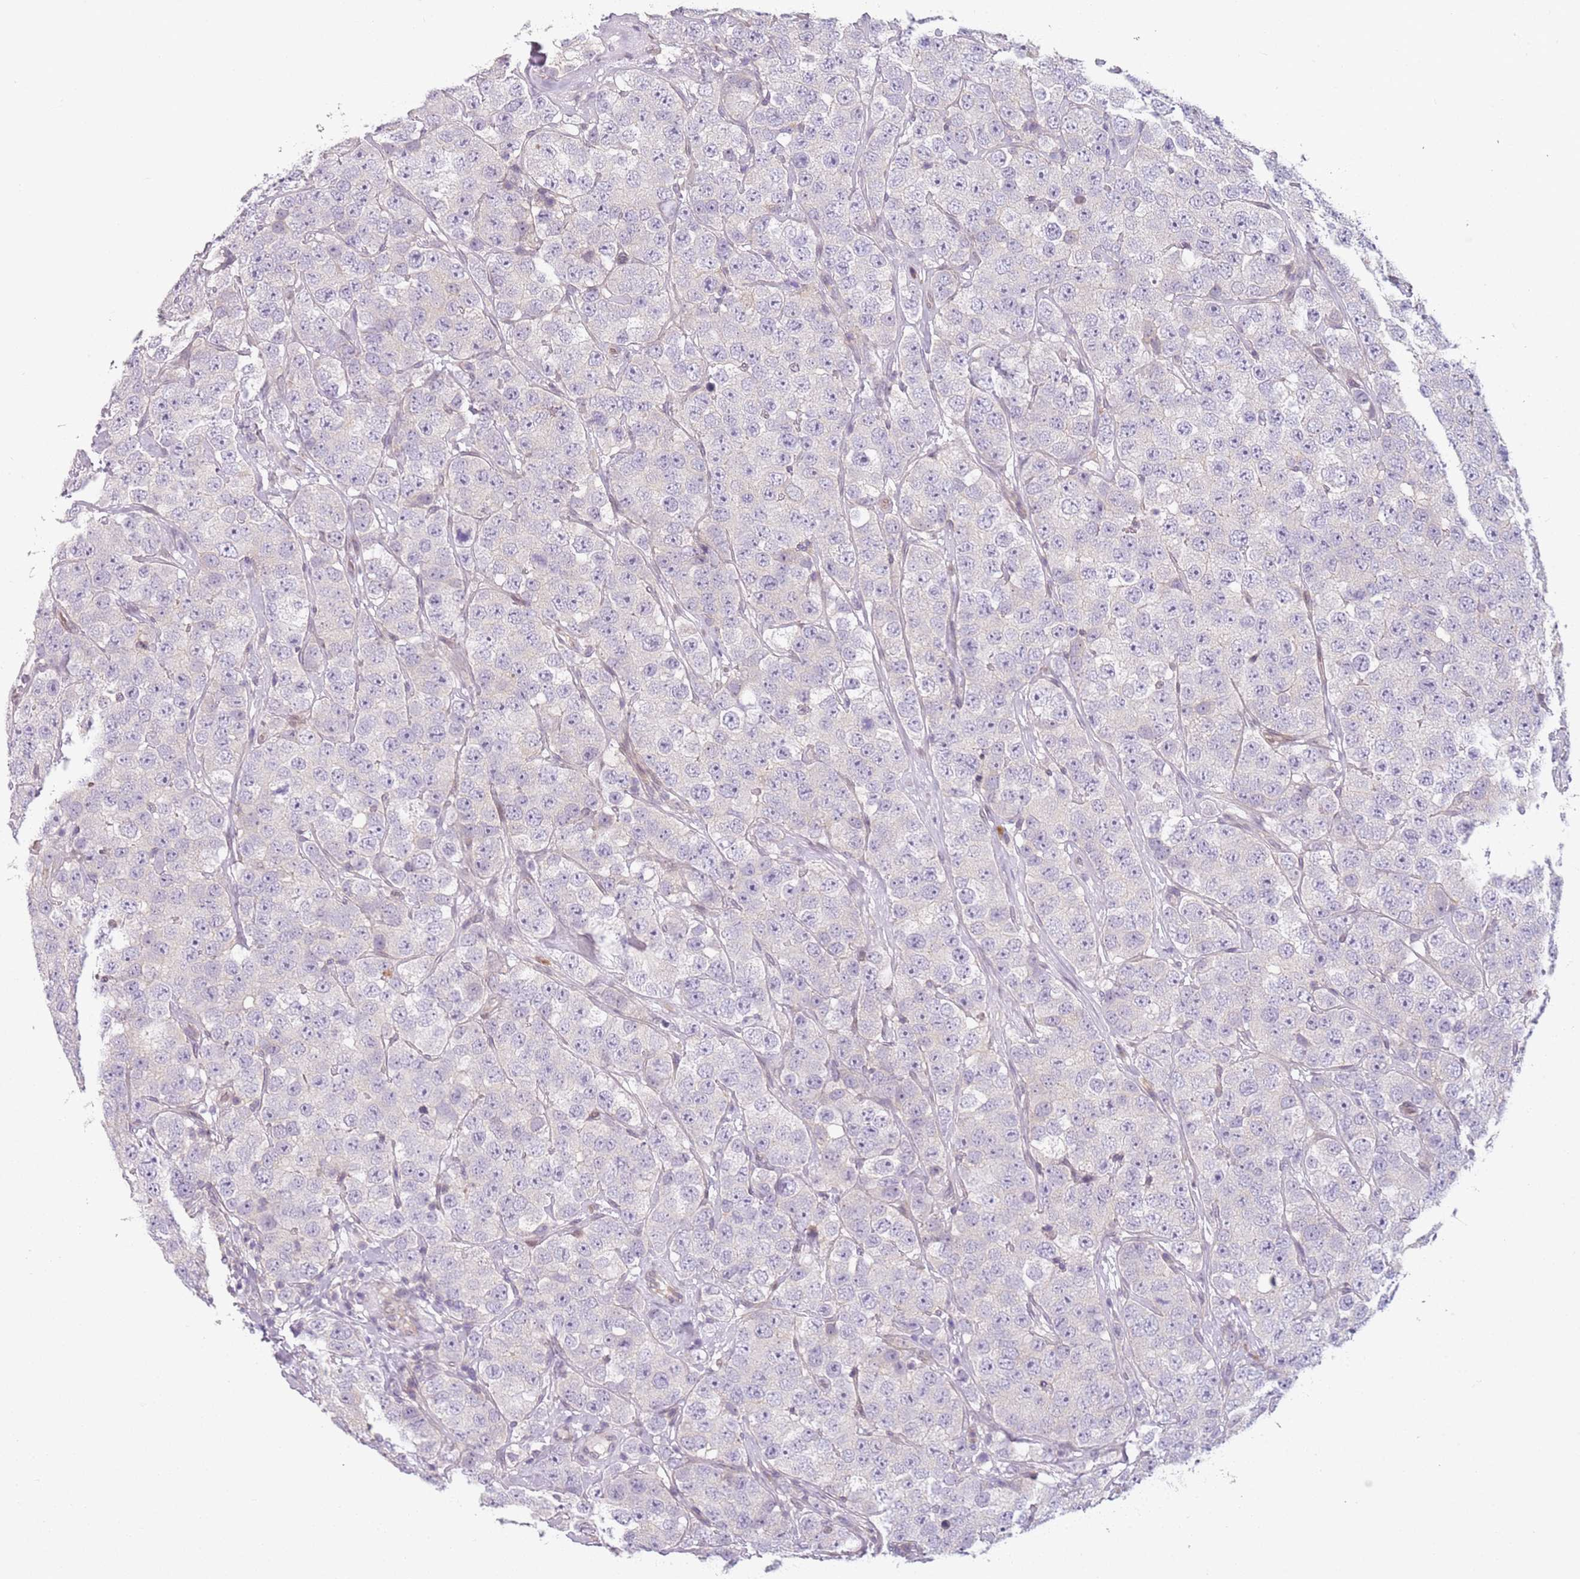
{"staining": {"intensity": "negative", "quantity": "none", "location": "none"}, "tissue": "testis cancer", "cell_type": "Tumor cells", "image_type": "cancer", "snomed": [{"axis": "morphology", "description": "Seminoma, NOS"}, {"axis": "topography", "description": "Testis"}], "caption": "IHC image of human testis seminoma stained for a protein (brown), which displays no staining in tumor cells.", "gene": "DEFB116", "patient": {"sex": "male", "age": 28}}